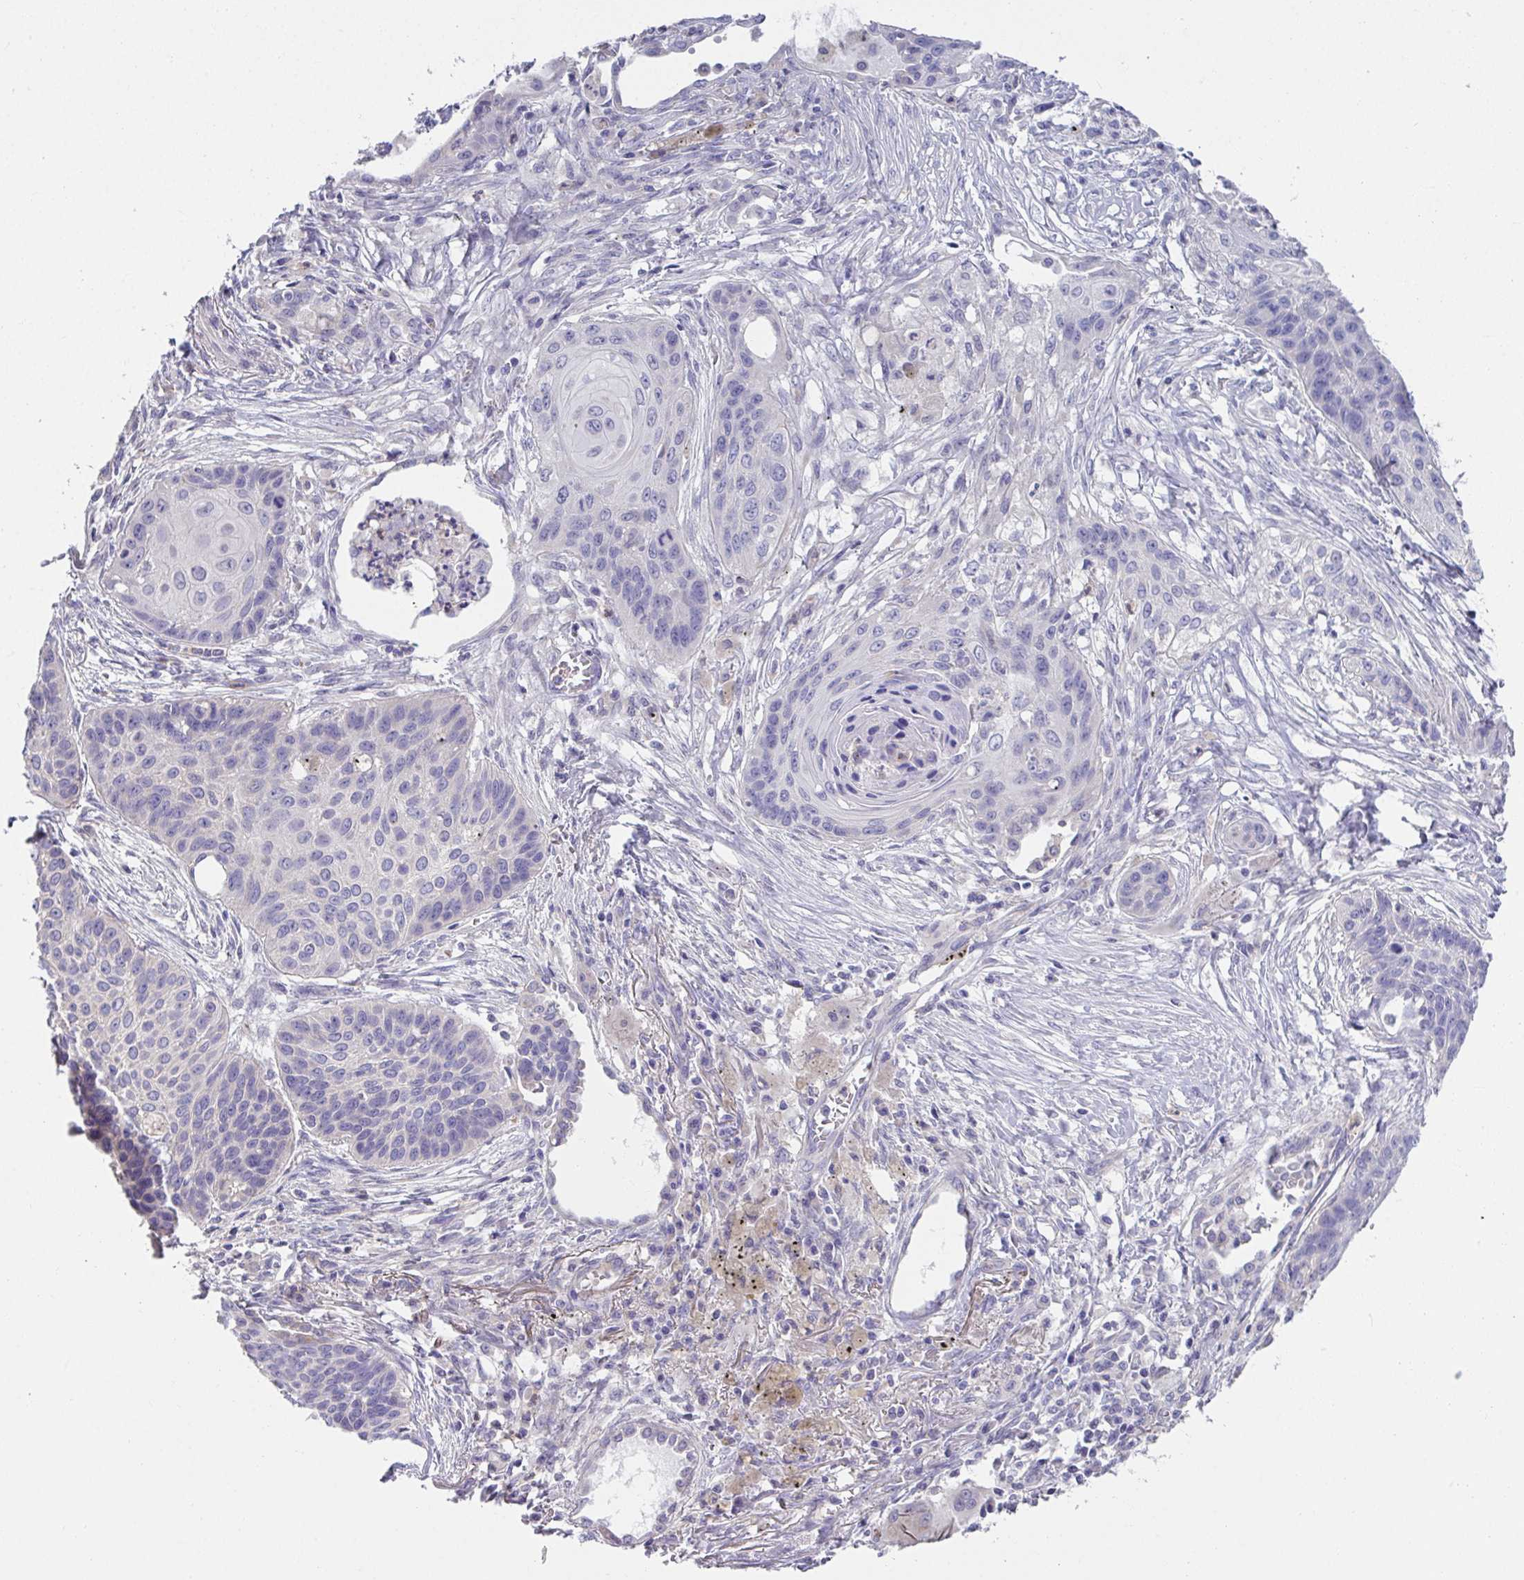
{"staining": {"intensity": "negative", "quantity": "none", "location": "none"}, "tissue": "lung cancer", "cell_type": "Tumor cells", "image_type": "cancer", "snomed": [{"axis": "morphology", "description": "Squamous cell carcinoma, NOS"}, {"axis": "topography", "description": "Lung"}], "caption": "This is a micrograph of immunohistochemistry (IHC) staining of lung squamous cell carcinoma, which shows no staining in tumor cells.", "gene": "CXCR1", "patient": {"sex": "male", "age": 71}}